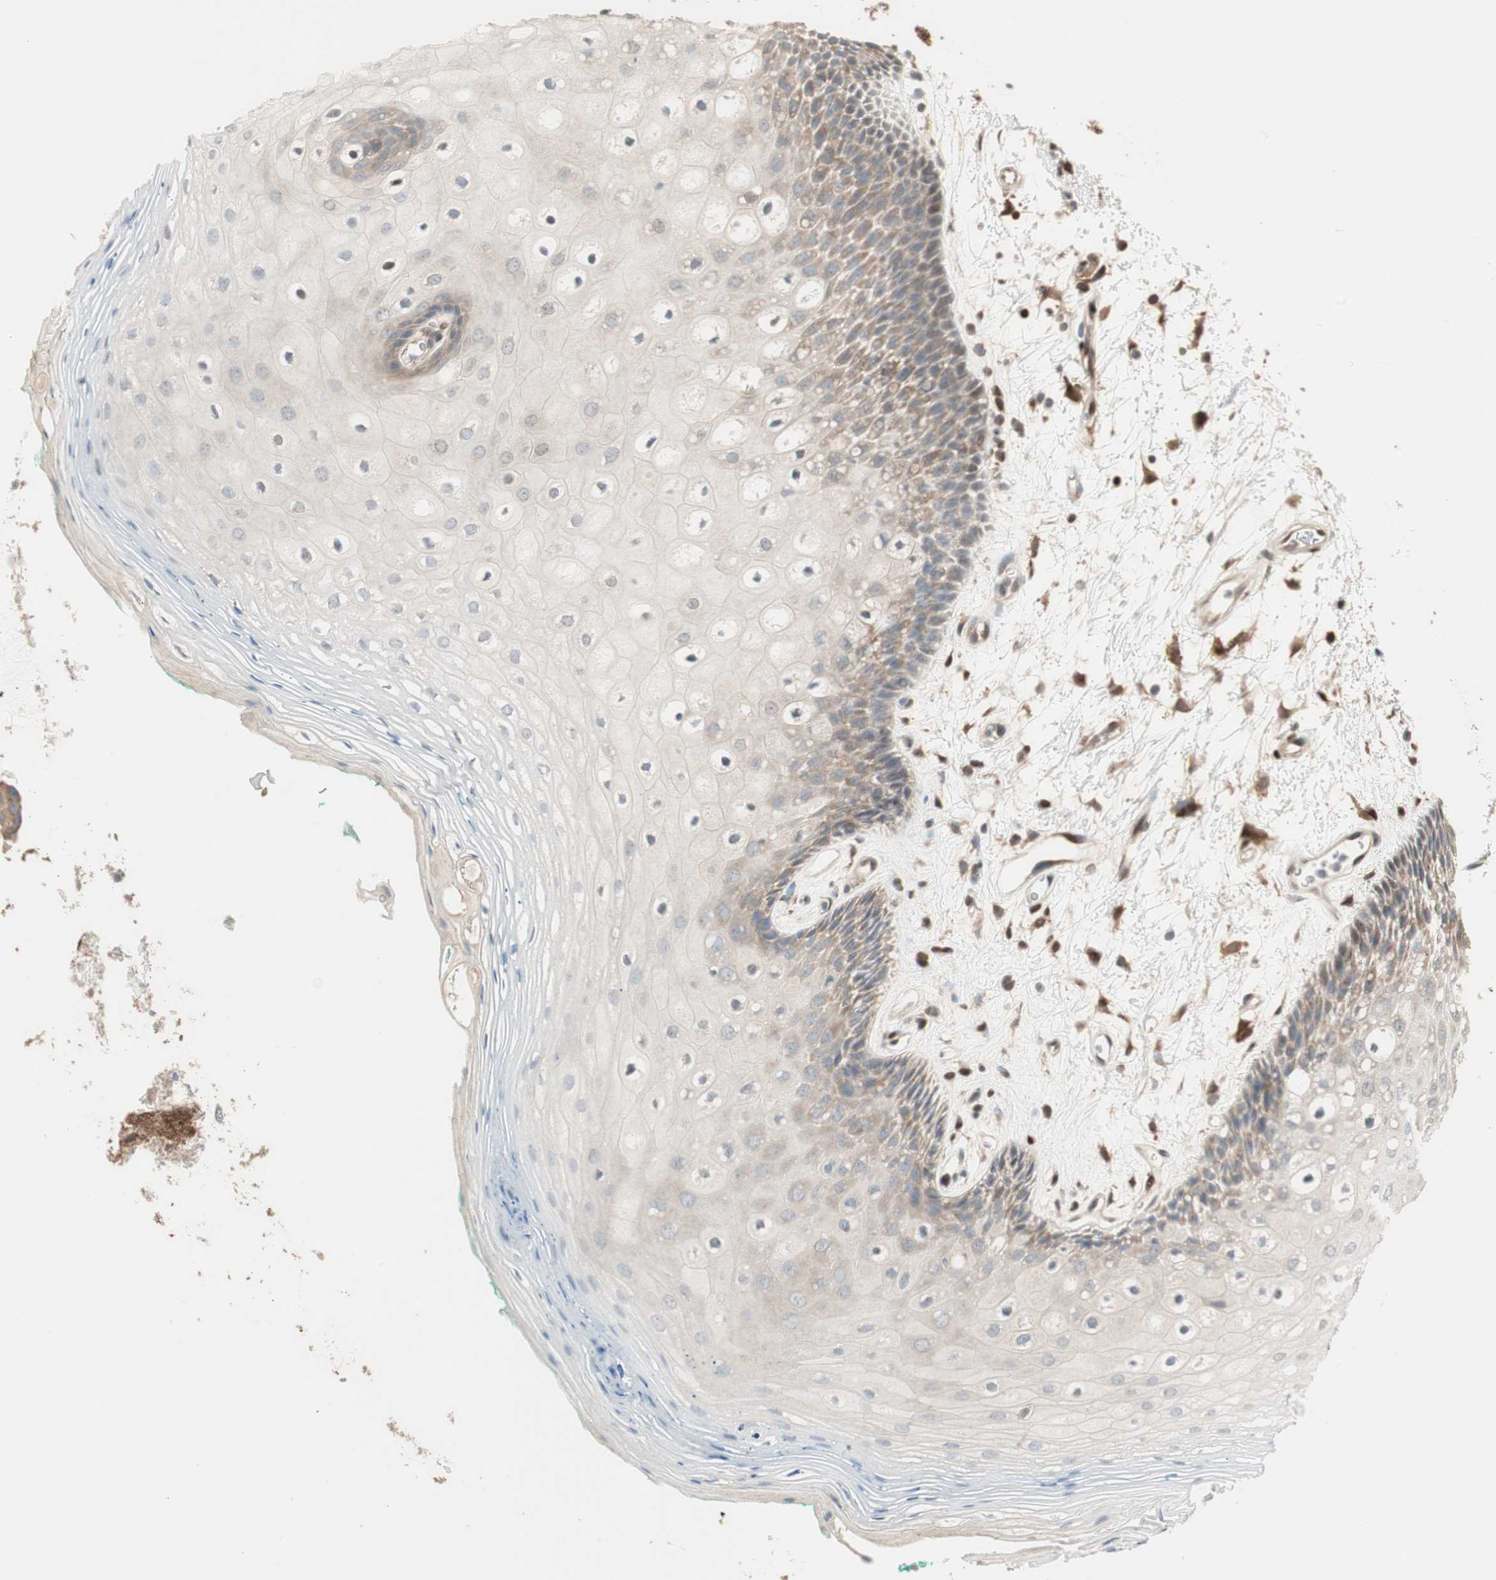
{"staining": {"intensity": "moderate", "quantity": "<25%", "location": "cytoplasmic/membranous"}, "tissue": "oral mucosa", "cell_type": "Squamous epithelial cells", "image_type": "normal", "snomed": [{"axis": "morphology", "description": "Normal tissue, NOS"}, {"axis": "topography", "description": "Skeletal muscle"}, {"axis": "topography", "description": "Oral tissue"}, {"axis": "topography", "description": "Peripheral nerve tissue"}], "caption": "Immunohistochemical staining of benign oral mucosa shows moderate cytoplasmic/membranous protein positivity in approximately <25% of squamous epithelial cells. The staining was performed using DAB (3,3'-diaminobenzidine), with brown indicating positive protein expression. Nuclei are stained blue with hematoxylin.", "gene": "BIN1", "patient": {"sex": "female", "age": 84}}